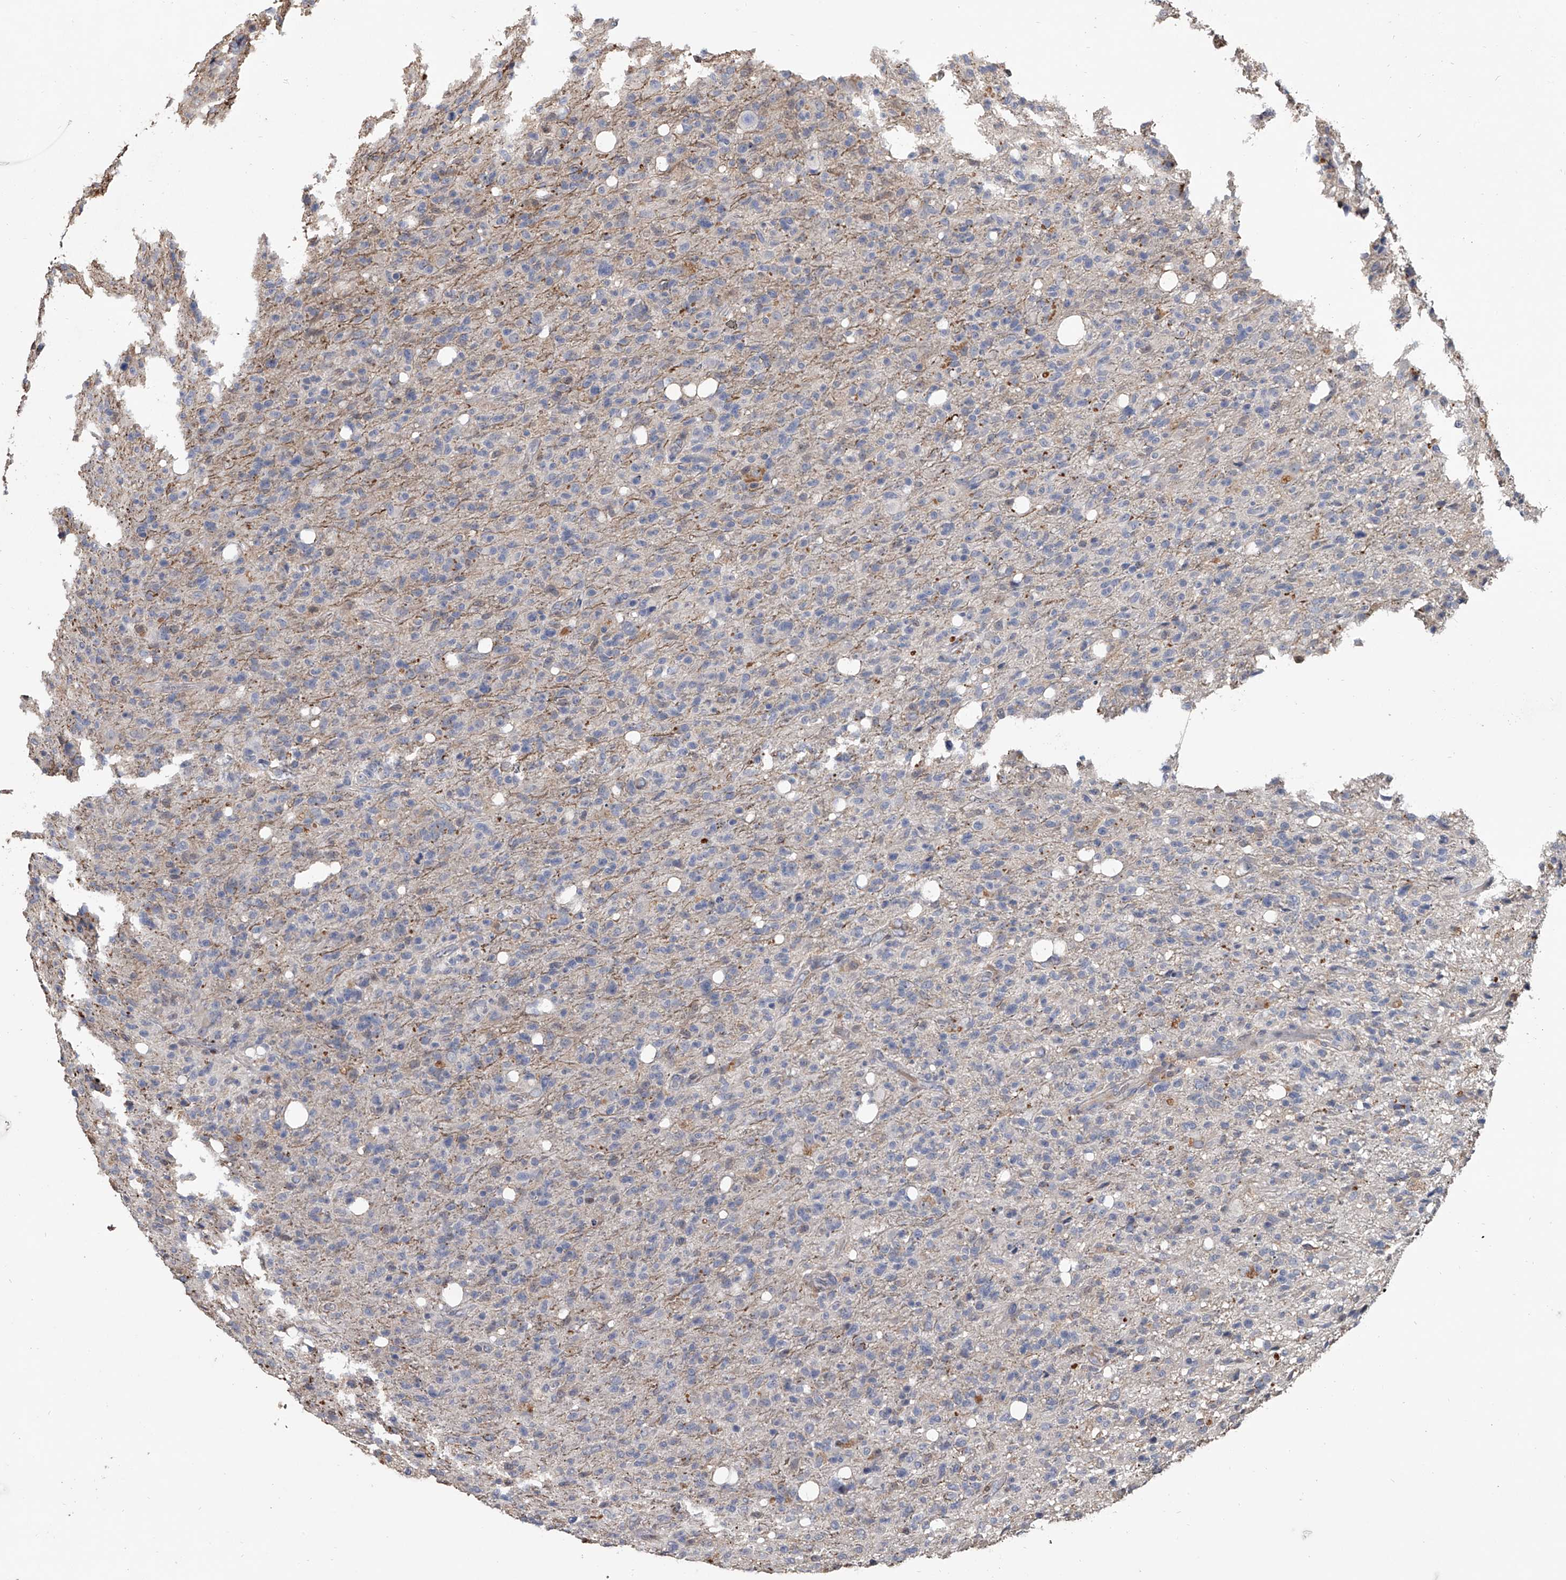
{"staining": {"intensity": "negative", "quantity": "none", "location": "none"}, "tissue": "glioma", "cell_type": "Tumor cells", "image_type": "cancer", "snomed": [{"axis": "morphology", "description": "Glioma, malignant, High grade"}, {"axis": "topography", "description": "Brain"}], "caption": "Immunohistochemistry (IHC) of human high-grade glioma (malignant) shows no positivity in tumor cells. (Brightfield microscopy of DAB IHC at high magnification).", "gene": "DOCK9", "patient": {"sex": "female", "age": 57}}